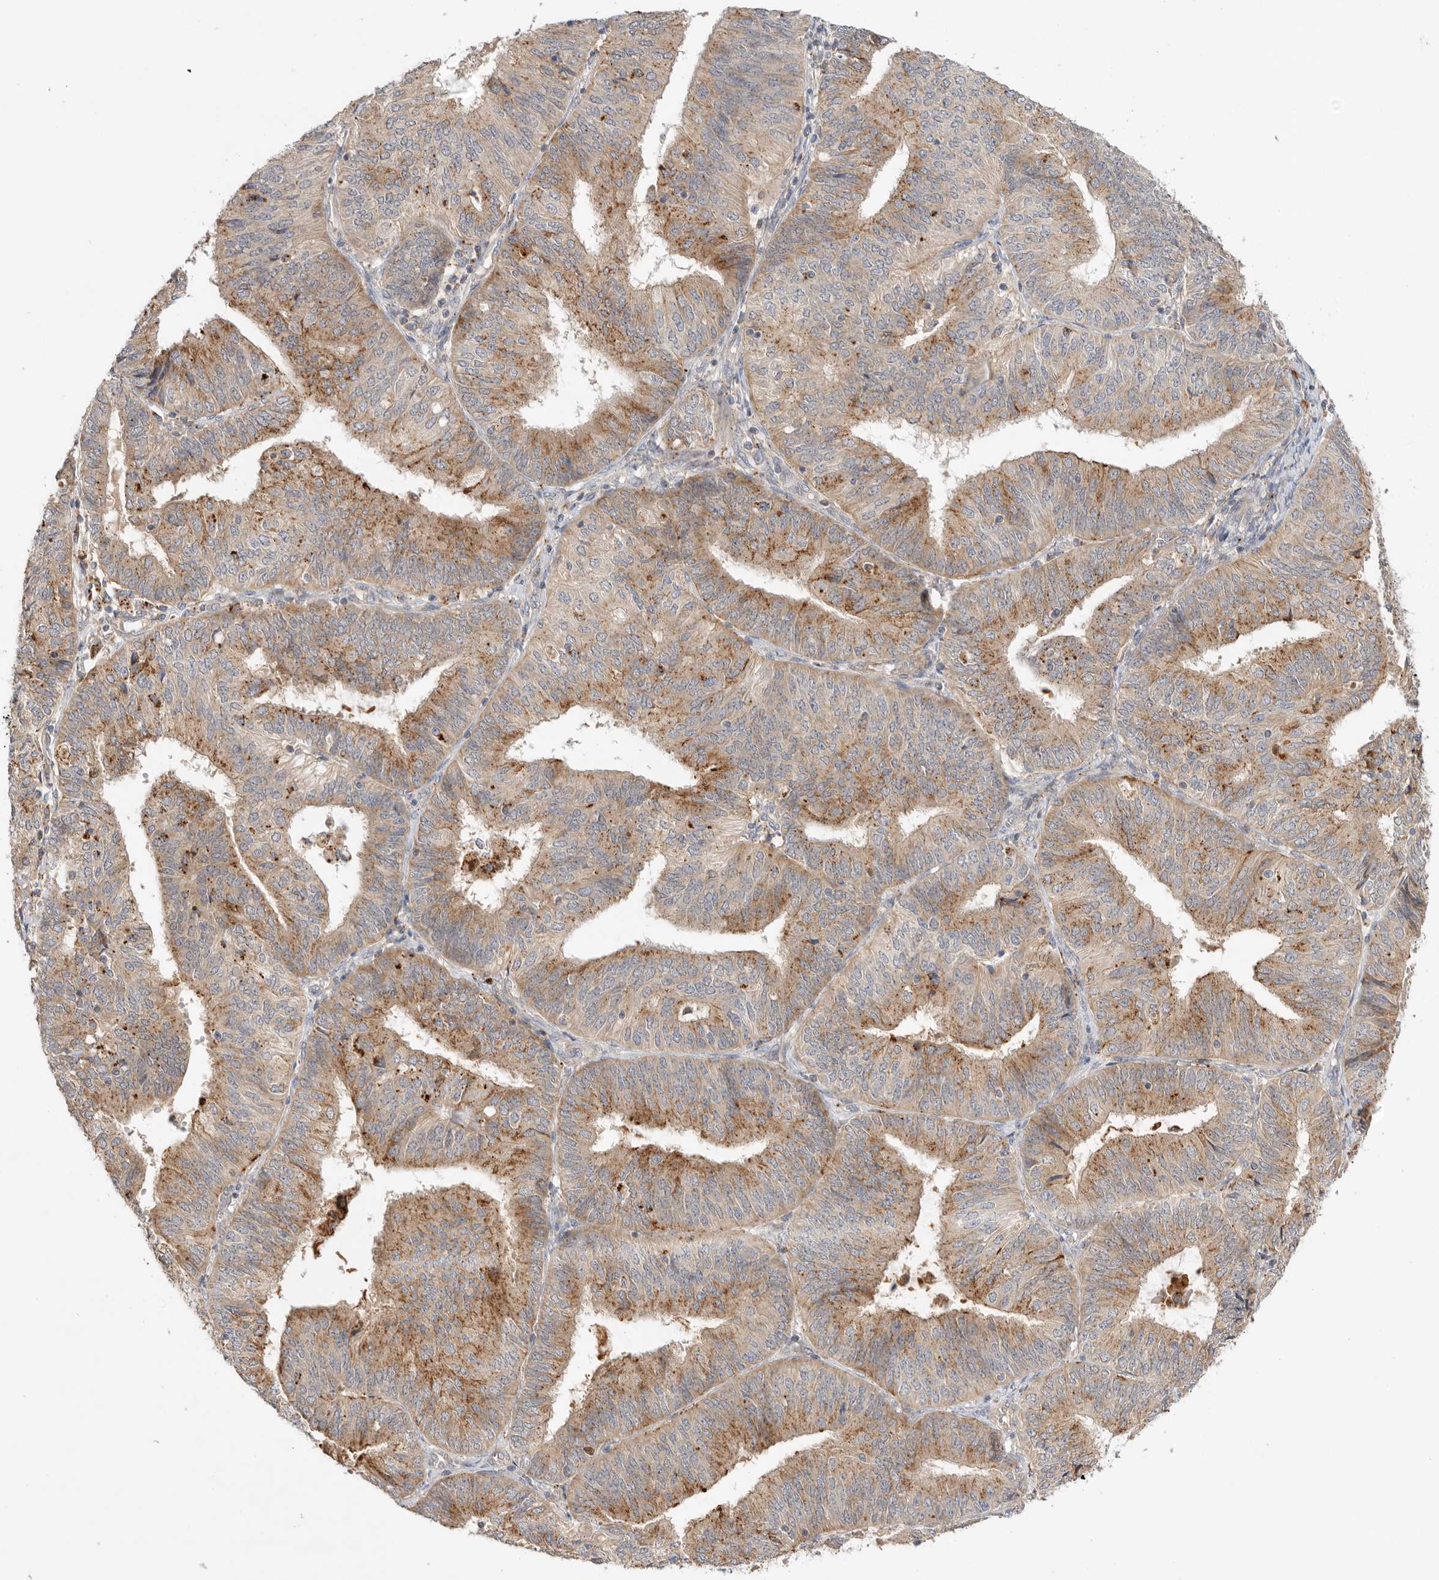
{"staining": {"intensity": "moderate", "quantity": ">75%", "location": "cytoplasmic/membranous"}, "tissue": "endometrial cancer", "cell_type": "Tumor cells", "image_type": "cancer", "snomed": [{"axis": "morphology", "description": "Adenocarcinoma, NOS"}, {"axis": "topography", "description": "Endometrium"}], "caption": "This image shows endometrial cancer stained with immunohistochemistry to label a protein in brown. The cytoplasmic/membranous of tumor cells show moderate positivity for the protein. Nuclei are counter-stained blue.", "gene": "GNE", "patient": {"sex": "female", "age": 58}}